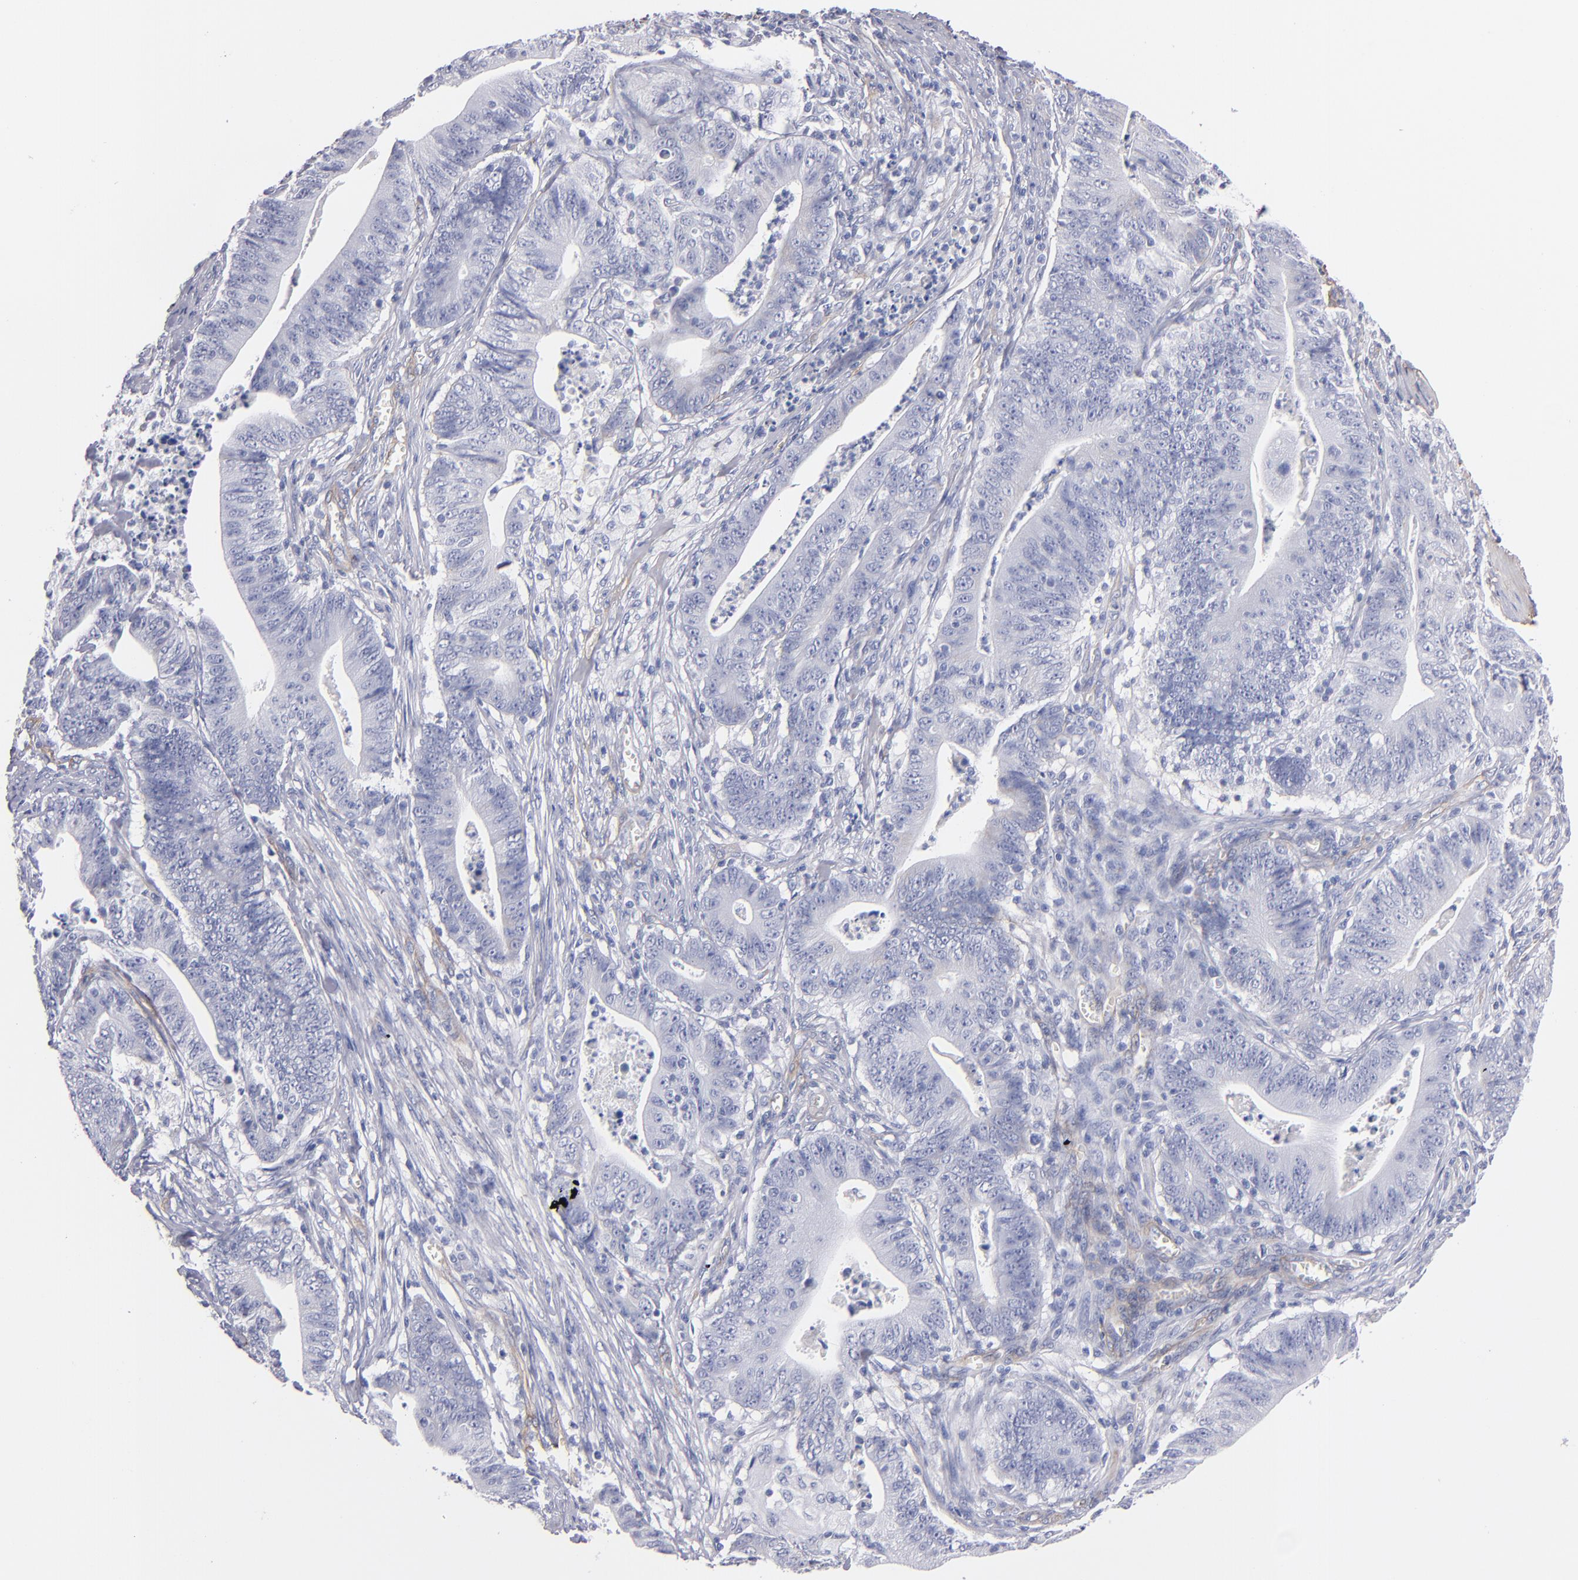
{"staining": {"intensity": "negative", "quantity": "none", "location": "none"}, "tissue": "stomach cancer", "cell_type": "Tumor cells", "image_type": "cancer", "snomed": [{"axis": "morphology", "description": "Adenocarcinoma, NOS"}, {"axis": "topography", "description": "Stomach, lower"}], "caption": "There is no significant staining in tumor cells of stomach adenocarcinoma. (Brightfield microscopy of DAB (3,3'-diaminobenzidine) immunohistochemistry at high magnification).", "gene": "LAMC1", "patient": {"sex": "female", "age": 86}}